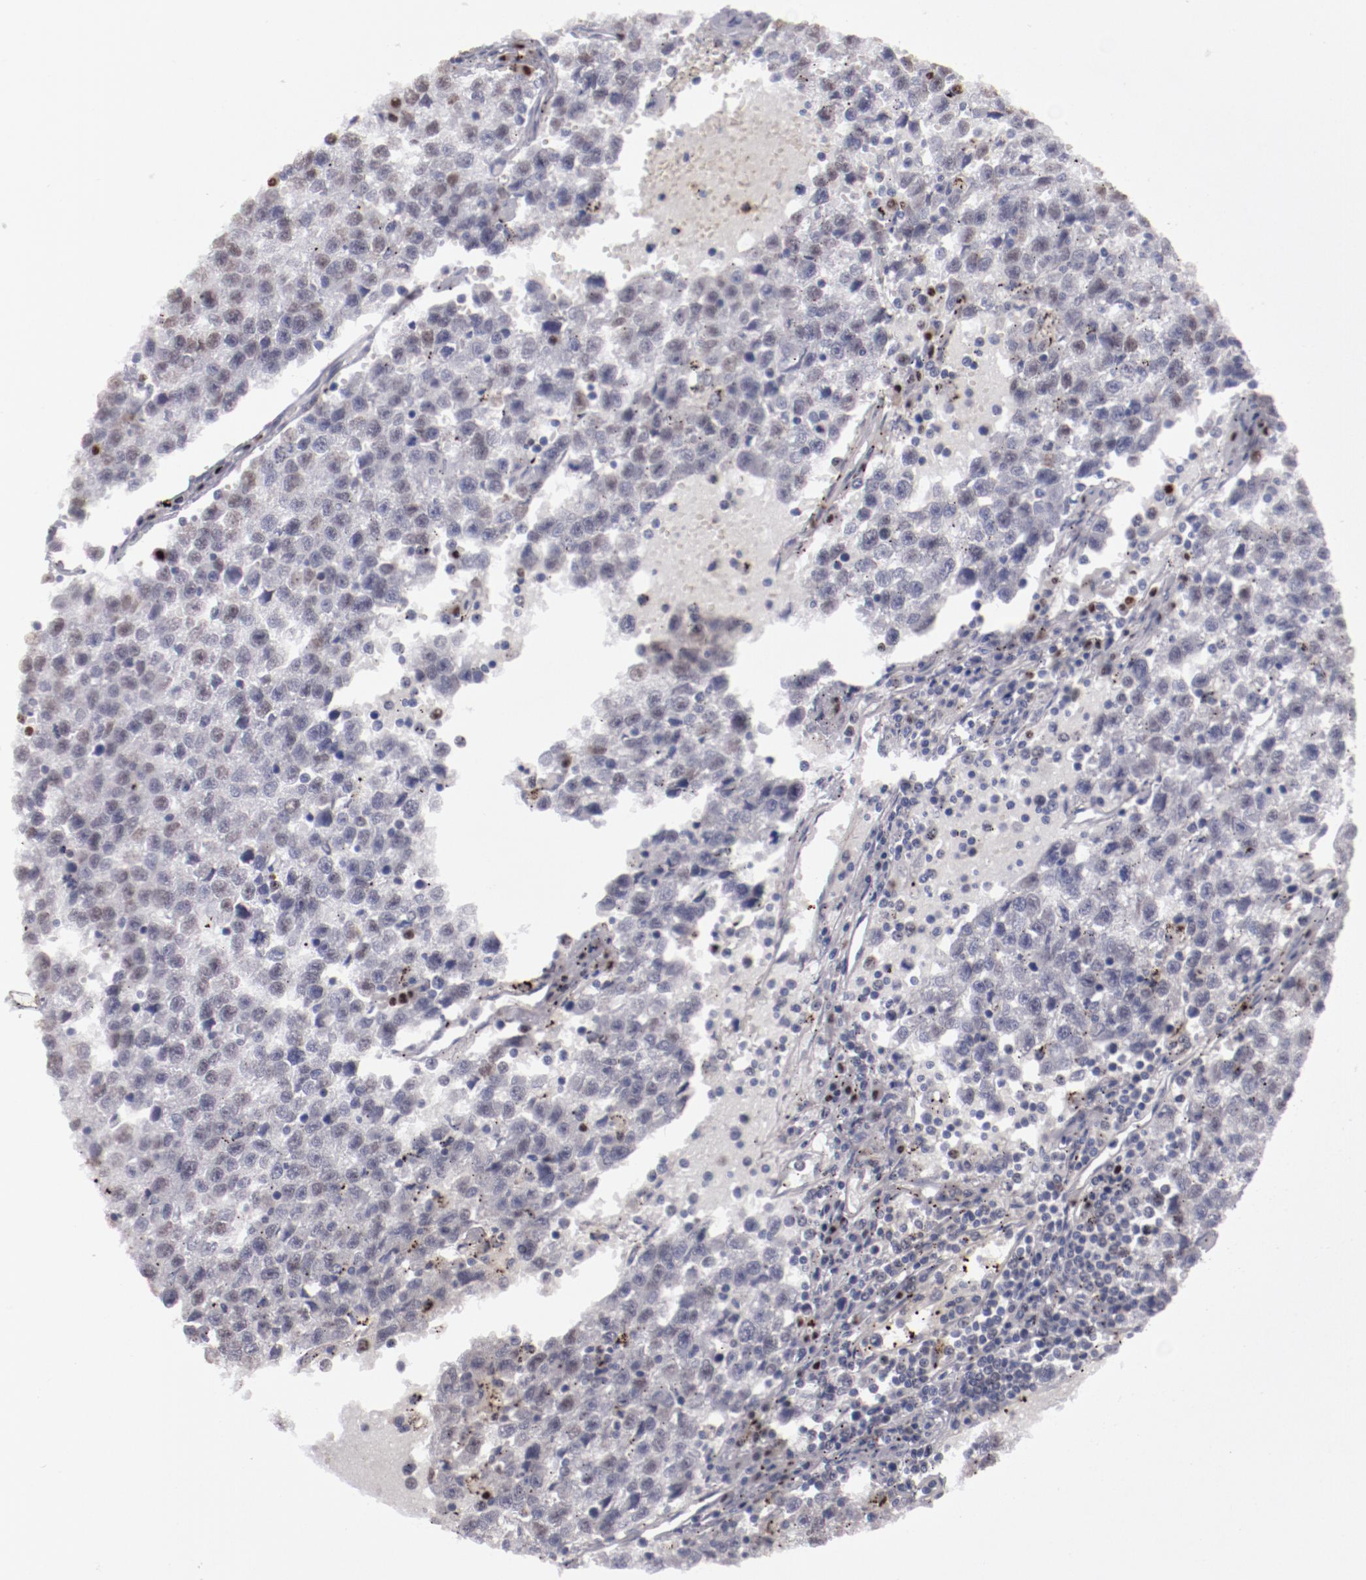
{"staining": {"intensity": "weak", "quantity": "25%-75%", "location": "nuclear"}, "tissue": "testis cancer", "cell_type": "Tumor cells", "image_type": "cancer", "snomed": [{"axis": "morphology", "description": "Seminoma, NOS"}, {"axis": "topography", "description": "Testis"}], "caption": "About 25%-75% of tumor cells in testis seminoma show weak nuclear protein staining as visualized by brown immunohistochemical staining.", "gene": "IRF4", "patient": {"sex": "male", "age": 35}}